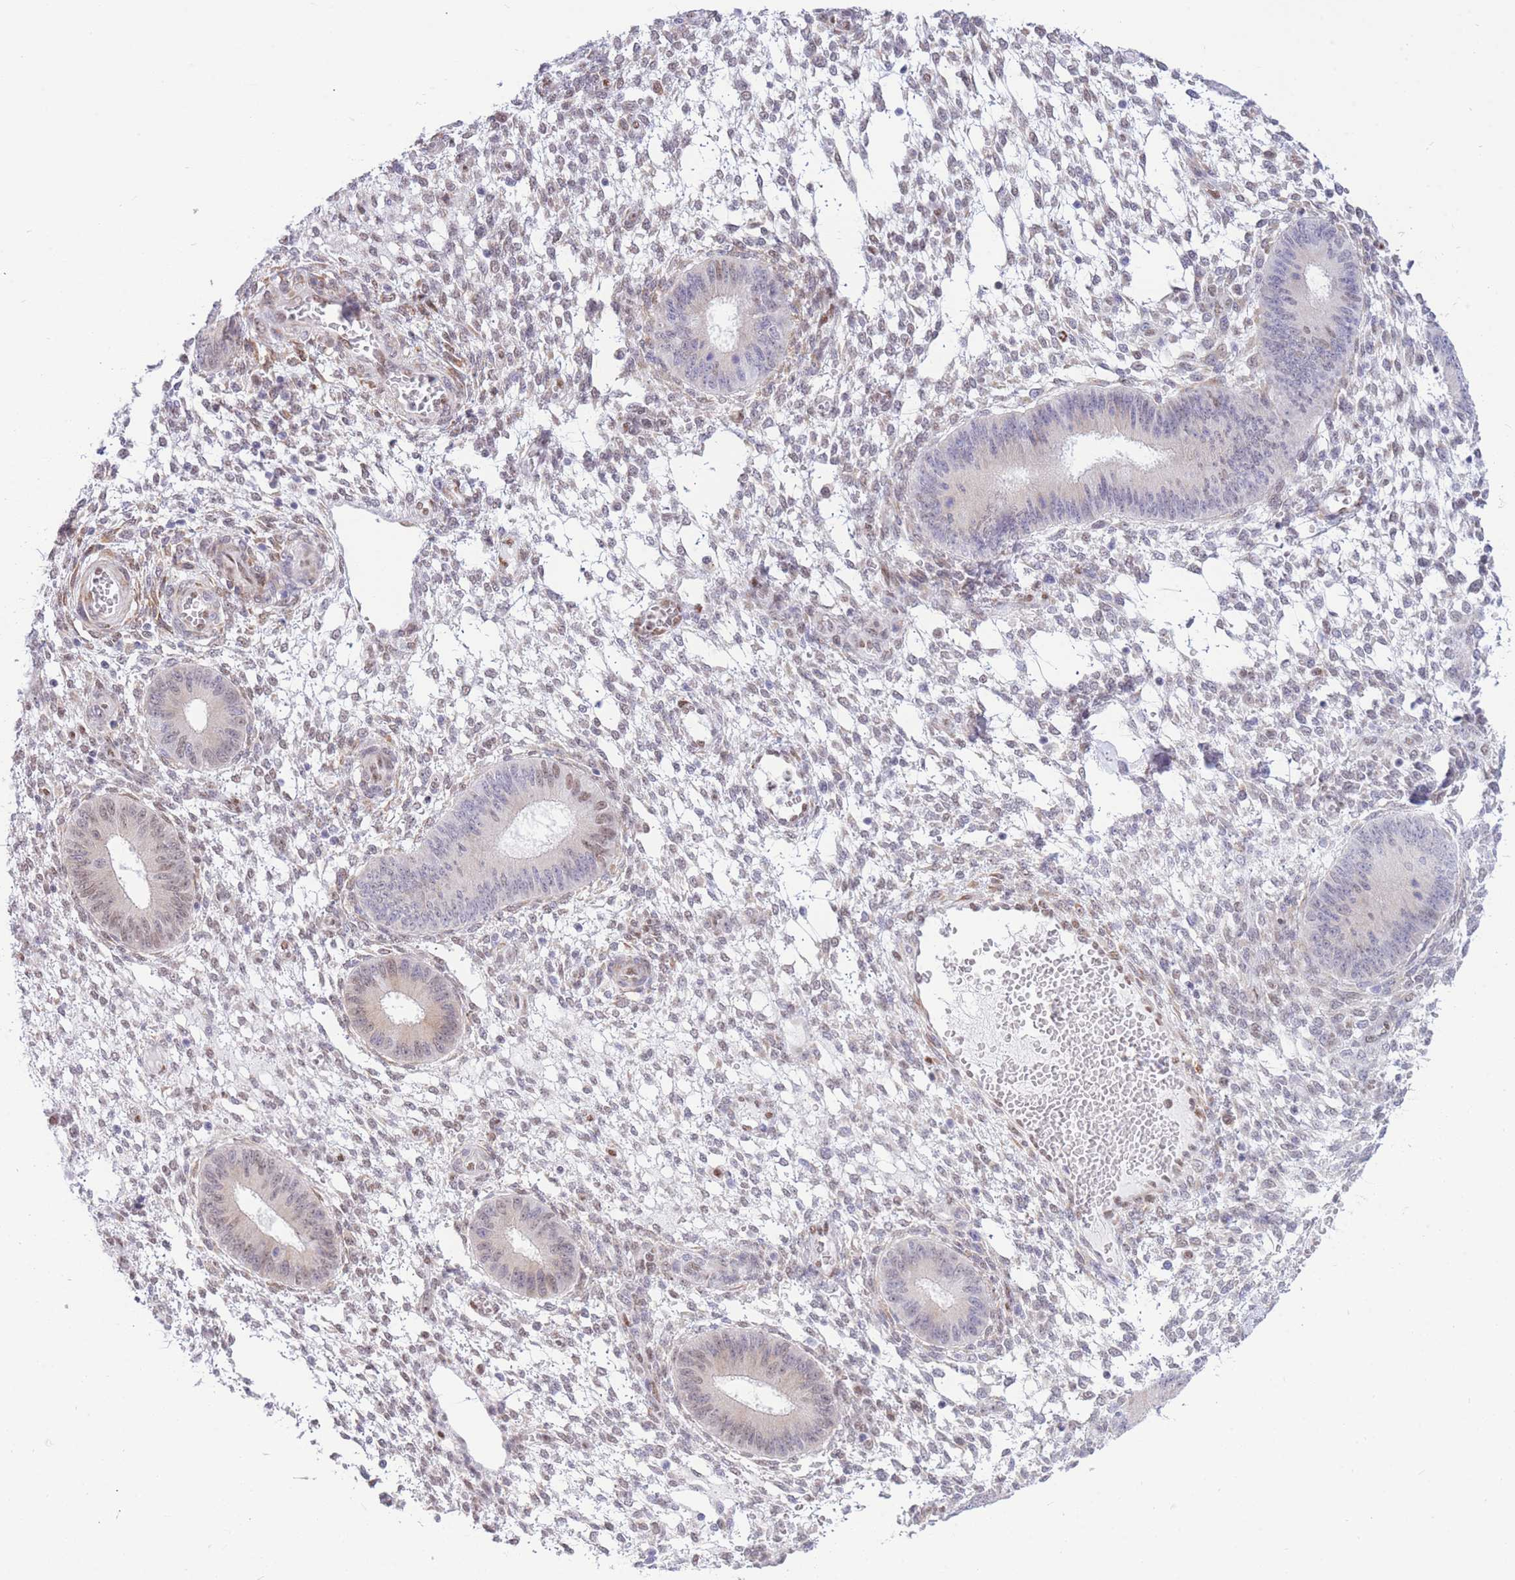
{"staining": {"intensity": "weak", "quantity": "<25%", "location": "nuclear"}, "tissue": "endometrium", "cell_type": "Cells in endometrial stroma", "image_type": "normal", "snomed": [{"axis": "morphology", "description": "Normal tissue, NOS"}, {"axis": "topography", "description": "Endometrium"}], "caption": "This is an immunohistochemistry image of unremarkable human endometrium. There is no positivity in cells in endometrial stroma.", "gene": "FAM153A", "patient": {"sex": "female", "age": 49}}